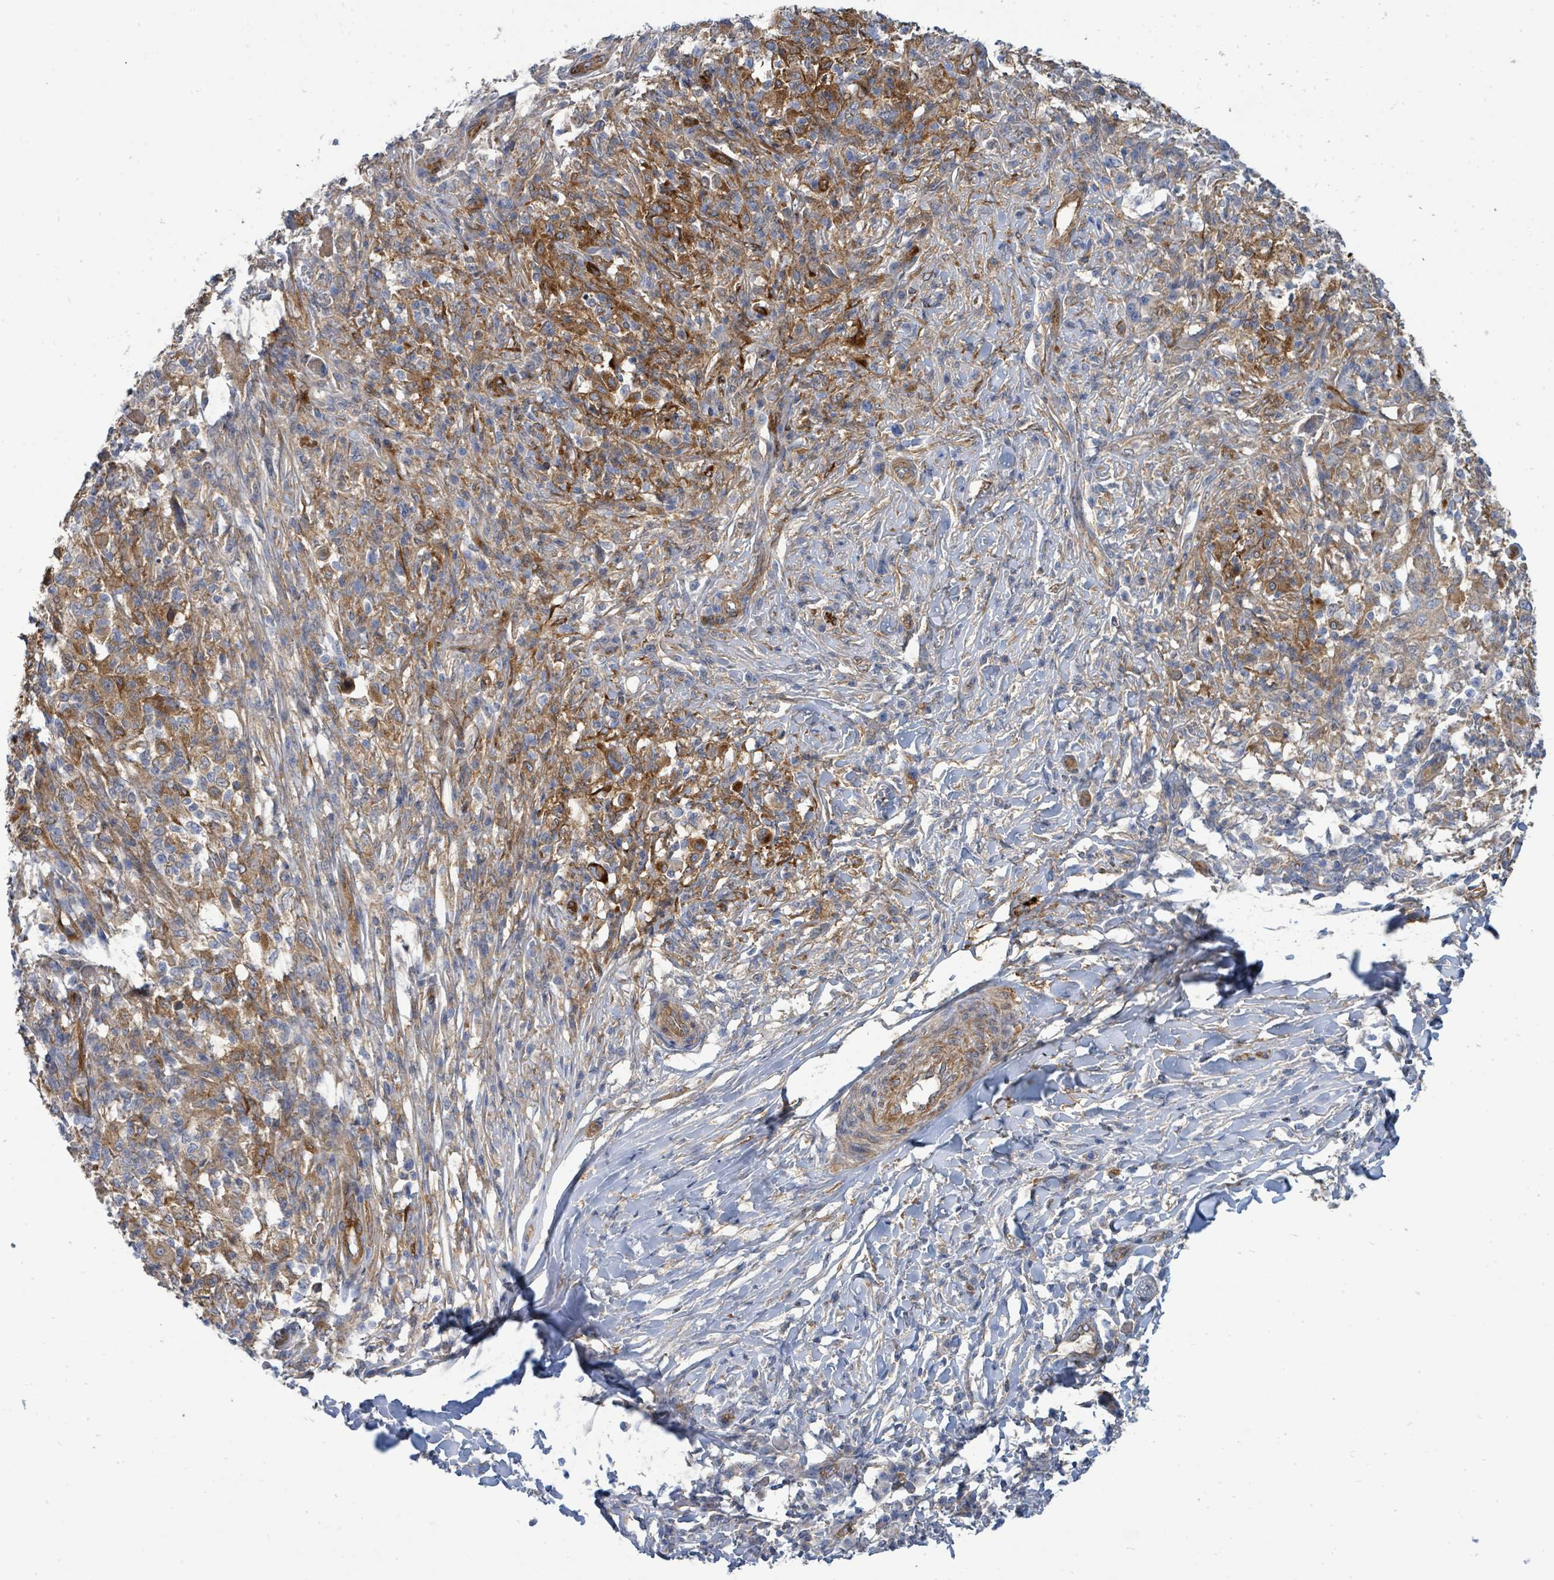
{"staining": {"intensity": "moderate", "quantity": "<25%", "location": "cytoplasmic/membranous"}, "tissue": "melanoma", "cell_type": "Tumor cells", "image_type": "cancer", "snomed": [{"axis": "morphology", "description": "Malignant melanoma, NOS"}, {"axis": "topography", "description": "Skin"}], "caption": "Malignant melanoma stained for a protein (brown) exhibits moderate cytoplasmic/membranous positive positivity in about <25% of tumor cells.", "gene": "IFIT1", "patient": {"sex": "male", "age": 66}}